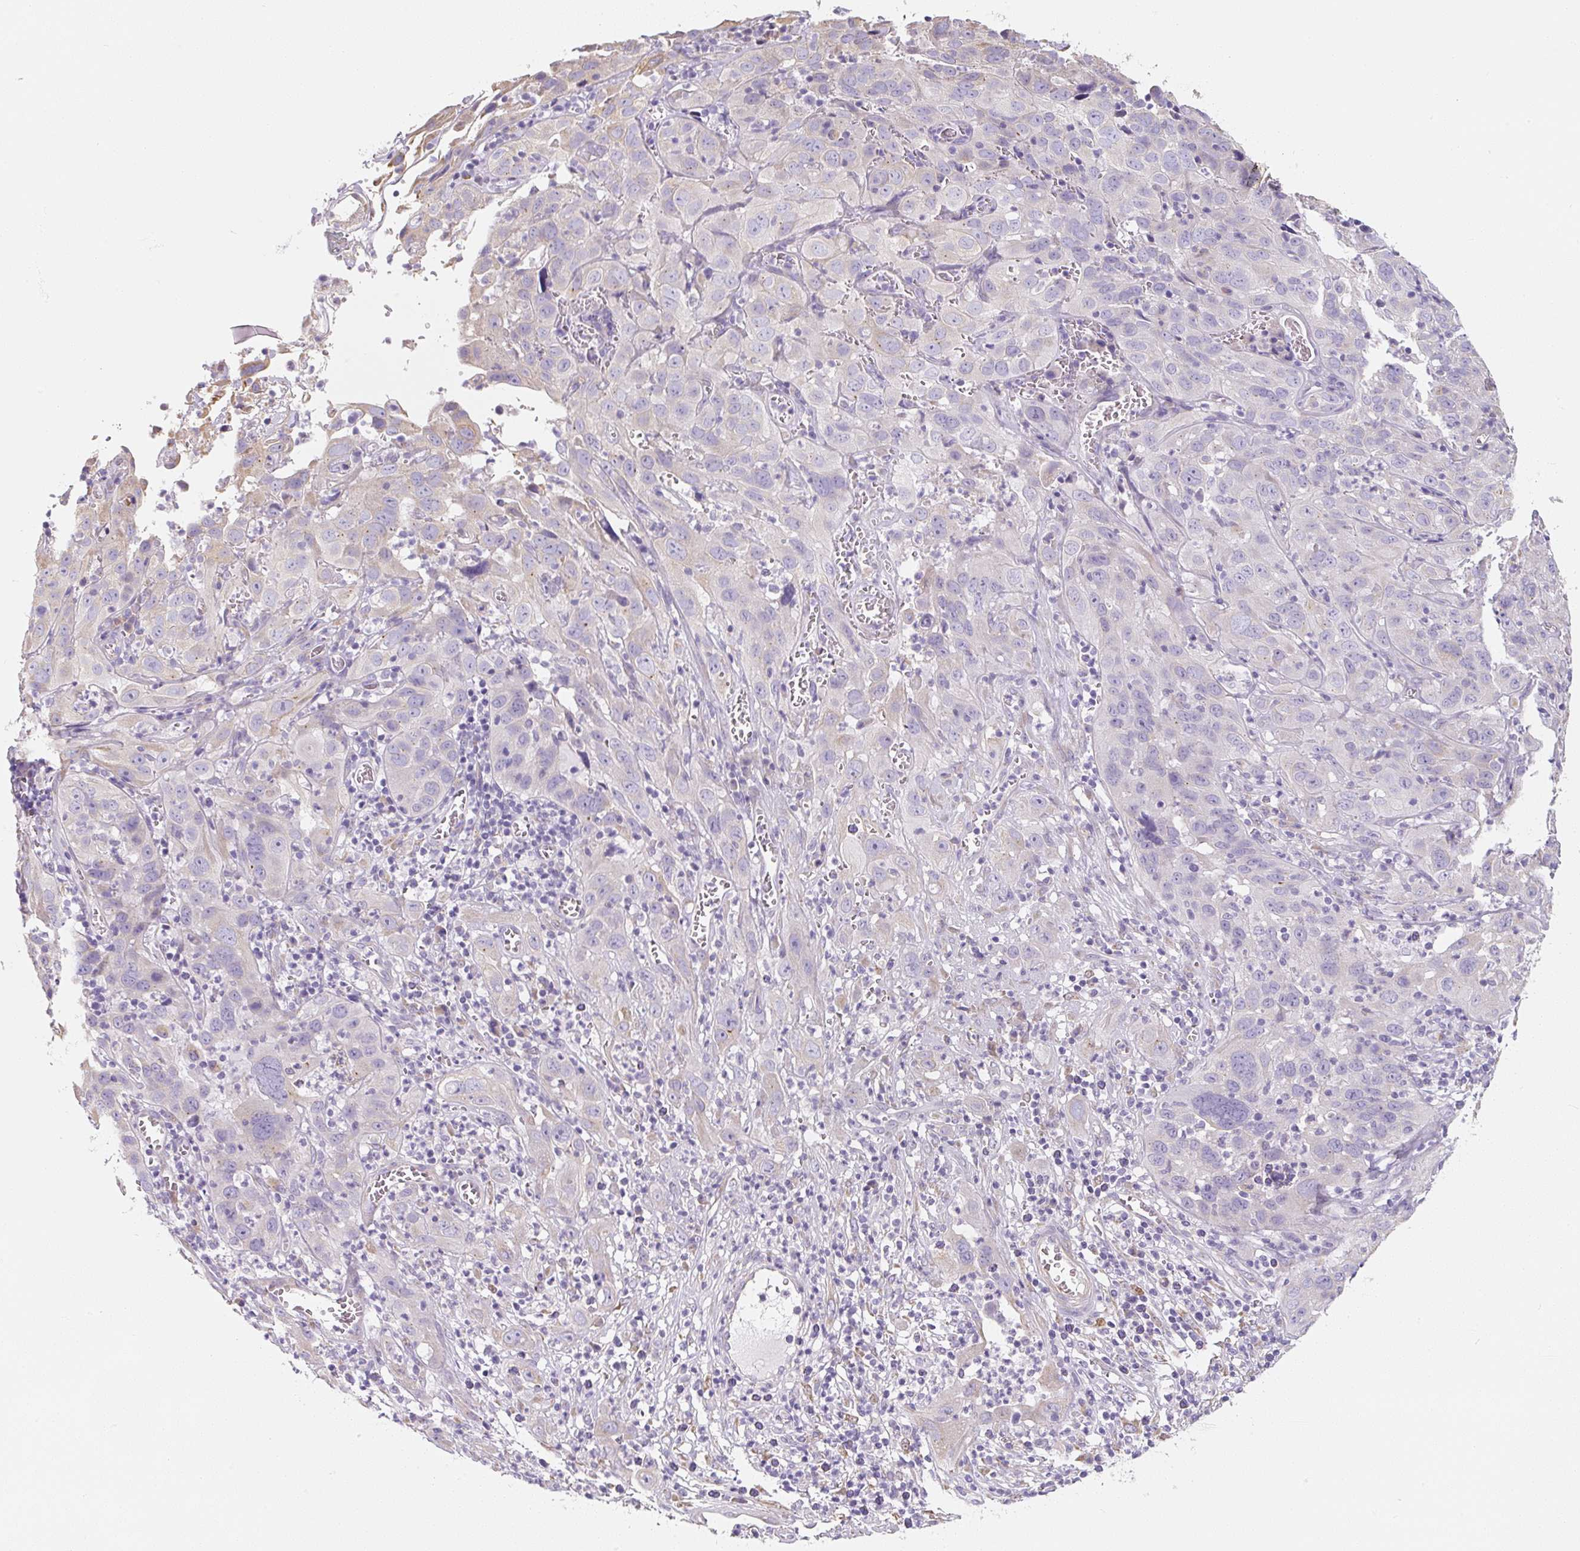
{"staining": {"intensity": "weak", "quantity": "<25%", "location": "cytoplasmic/membranous"}, "tissue": "cervical cancer", "cell_type": "Tumor cells", "image_type": "cancer", "snomed": [{"axis": "morphology", "description": "Squamous cell carcinoma, NOS"}, {"axis": "topography", "description": "Cervix"}], "caption": "Cervical cancer (squamous cell carcinoma) was stained to show a protein in brown. There is no significant staining in tumor cells. Nuclei are stained in blue.", "gene": "PWWP3B", "patient": {"sex": "female", "age": 32}}